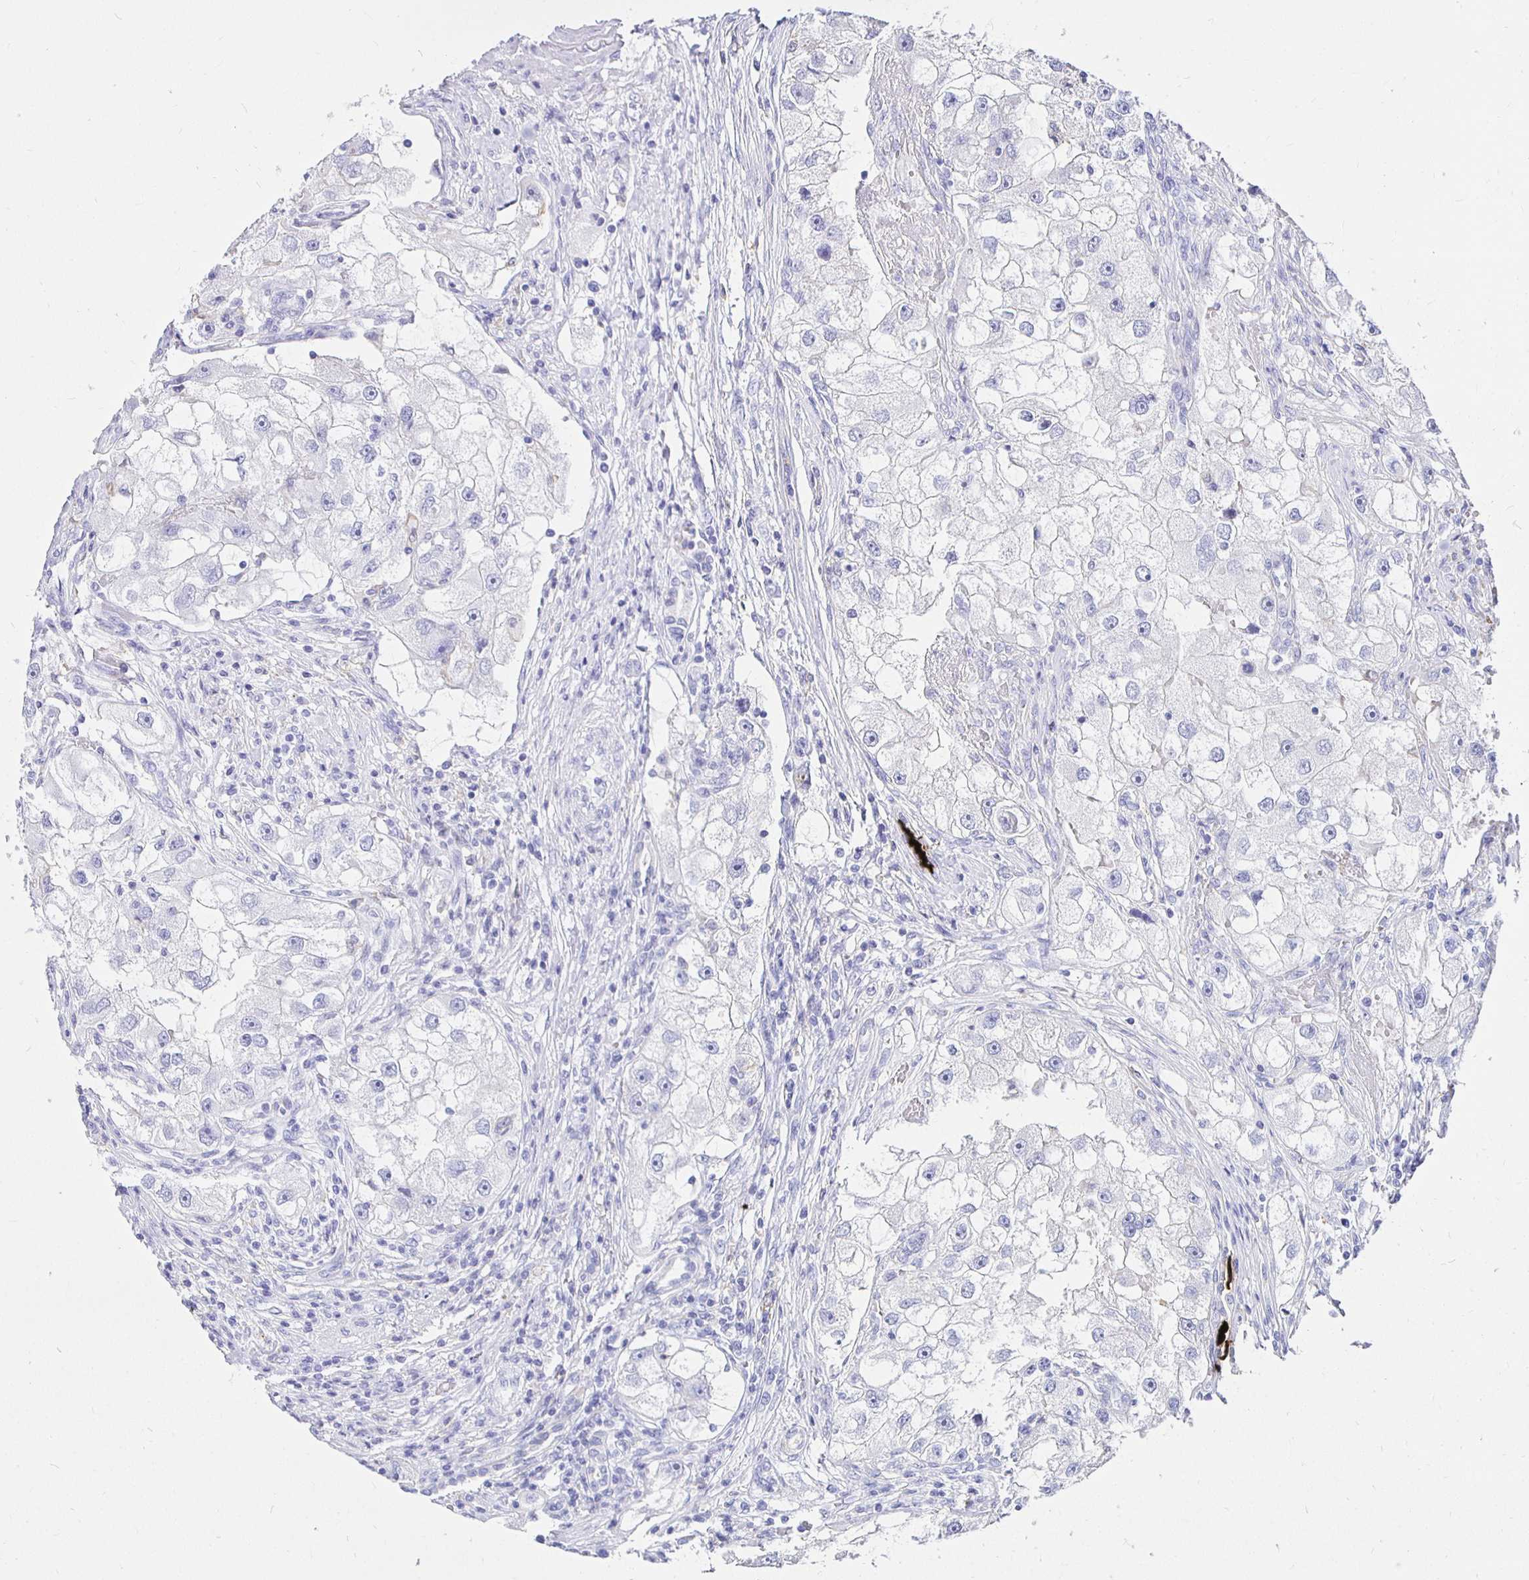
{"staining": {"intensity": "negative", "quantity": "none", "location": "none"}, "tissue": "renal cancer", "cell_type": "Tumor cells", "image_type": "cancer", "snomed": [{"axis": "morphology", "description": "Adenocarcinoma, NOS"}, {"axis": "topography", "description": "Kidney"}], "caption": "Immunohistochemistry (IHC) of renal cancer (adenocarcinoma) displays no expression in tumor cells. (Brightfield microscopy of DAB (3,3'-diaminobenzidine) IHC at high magnification).", "gene": "UMOD", "patient": {"sex": "male", "age": 63}}